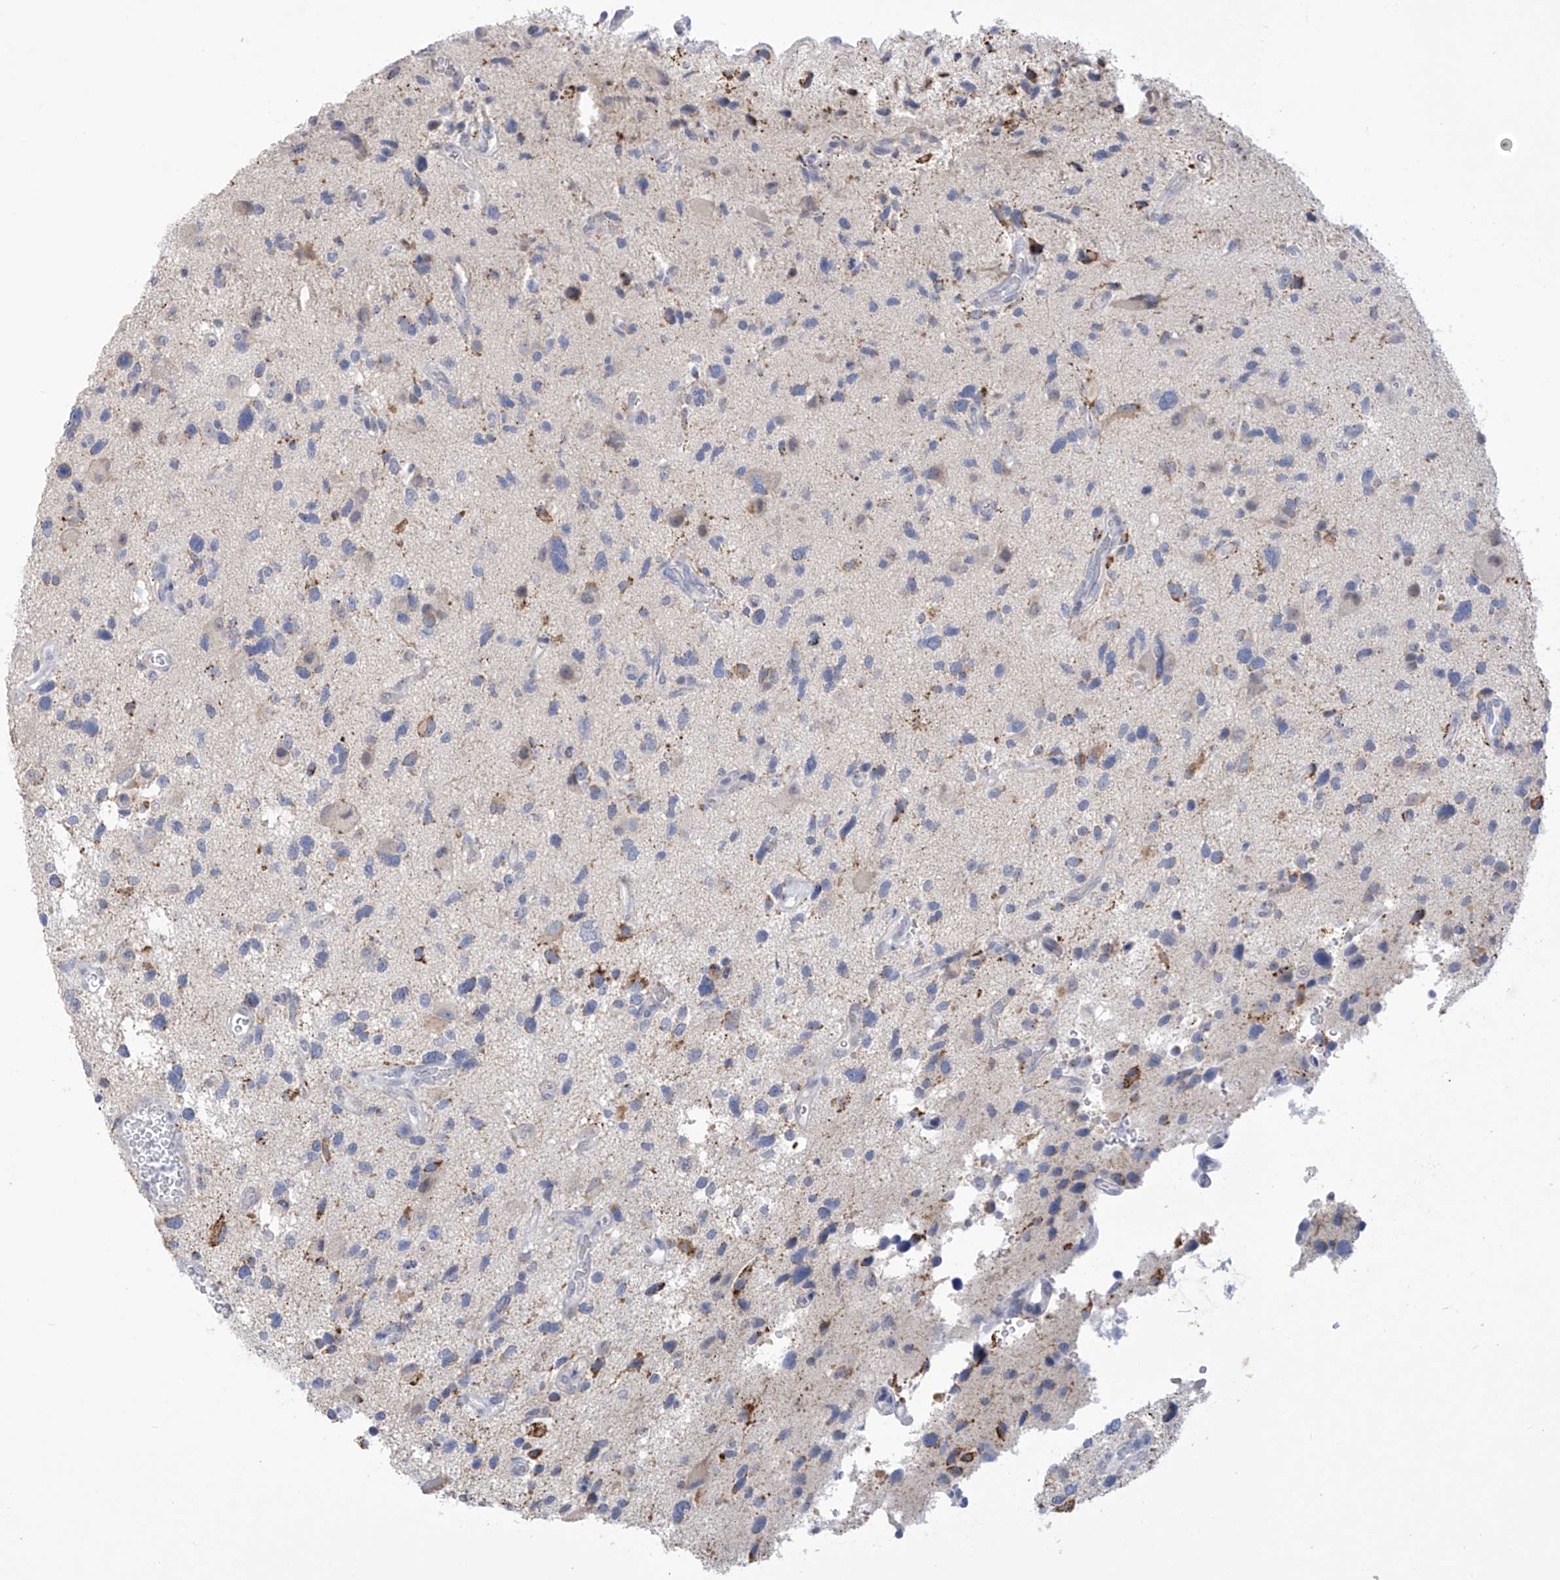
{"staining": {"intensity": "negative", "quantity": "none", "location": "none"}, "tissue": "glioma", "cell_type": "Tumor cells", "image_type": "cancer", "snomed": [{"axis": "morphology", "description": "Glioma, malignant, High grade"}, {"axis": "topography", "description": "Brain"}], "caption": "Immunohistochemical staining of human glioma demonstrates no significant positivity in tumor cells. (Brightfield microscopy of DAB (3,3'-diaminobenzidine) IHC at high magnification).", "gene": "IBA57", "patient": {"sex": "male", "age": 33}}